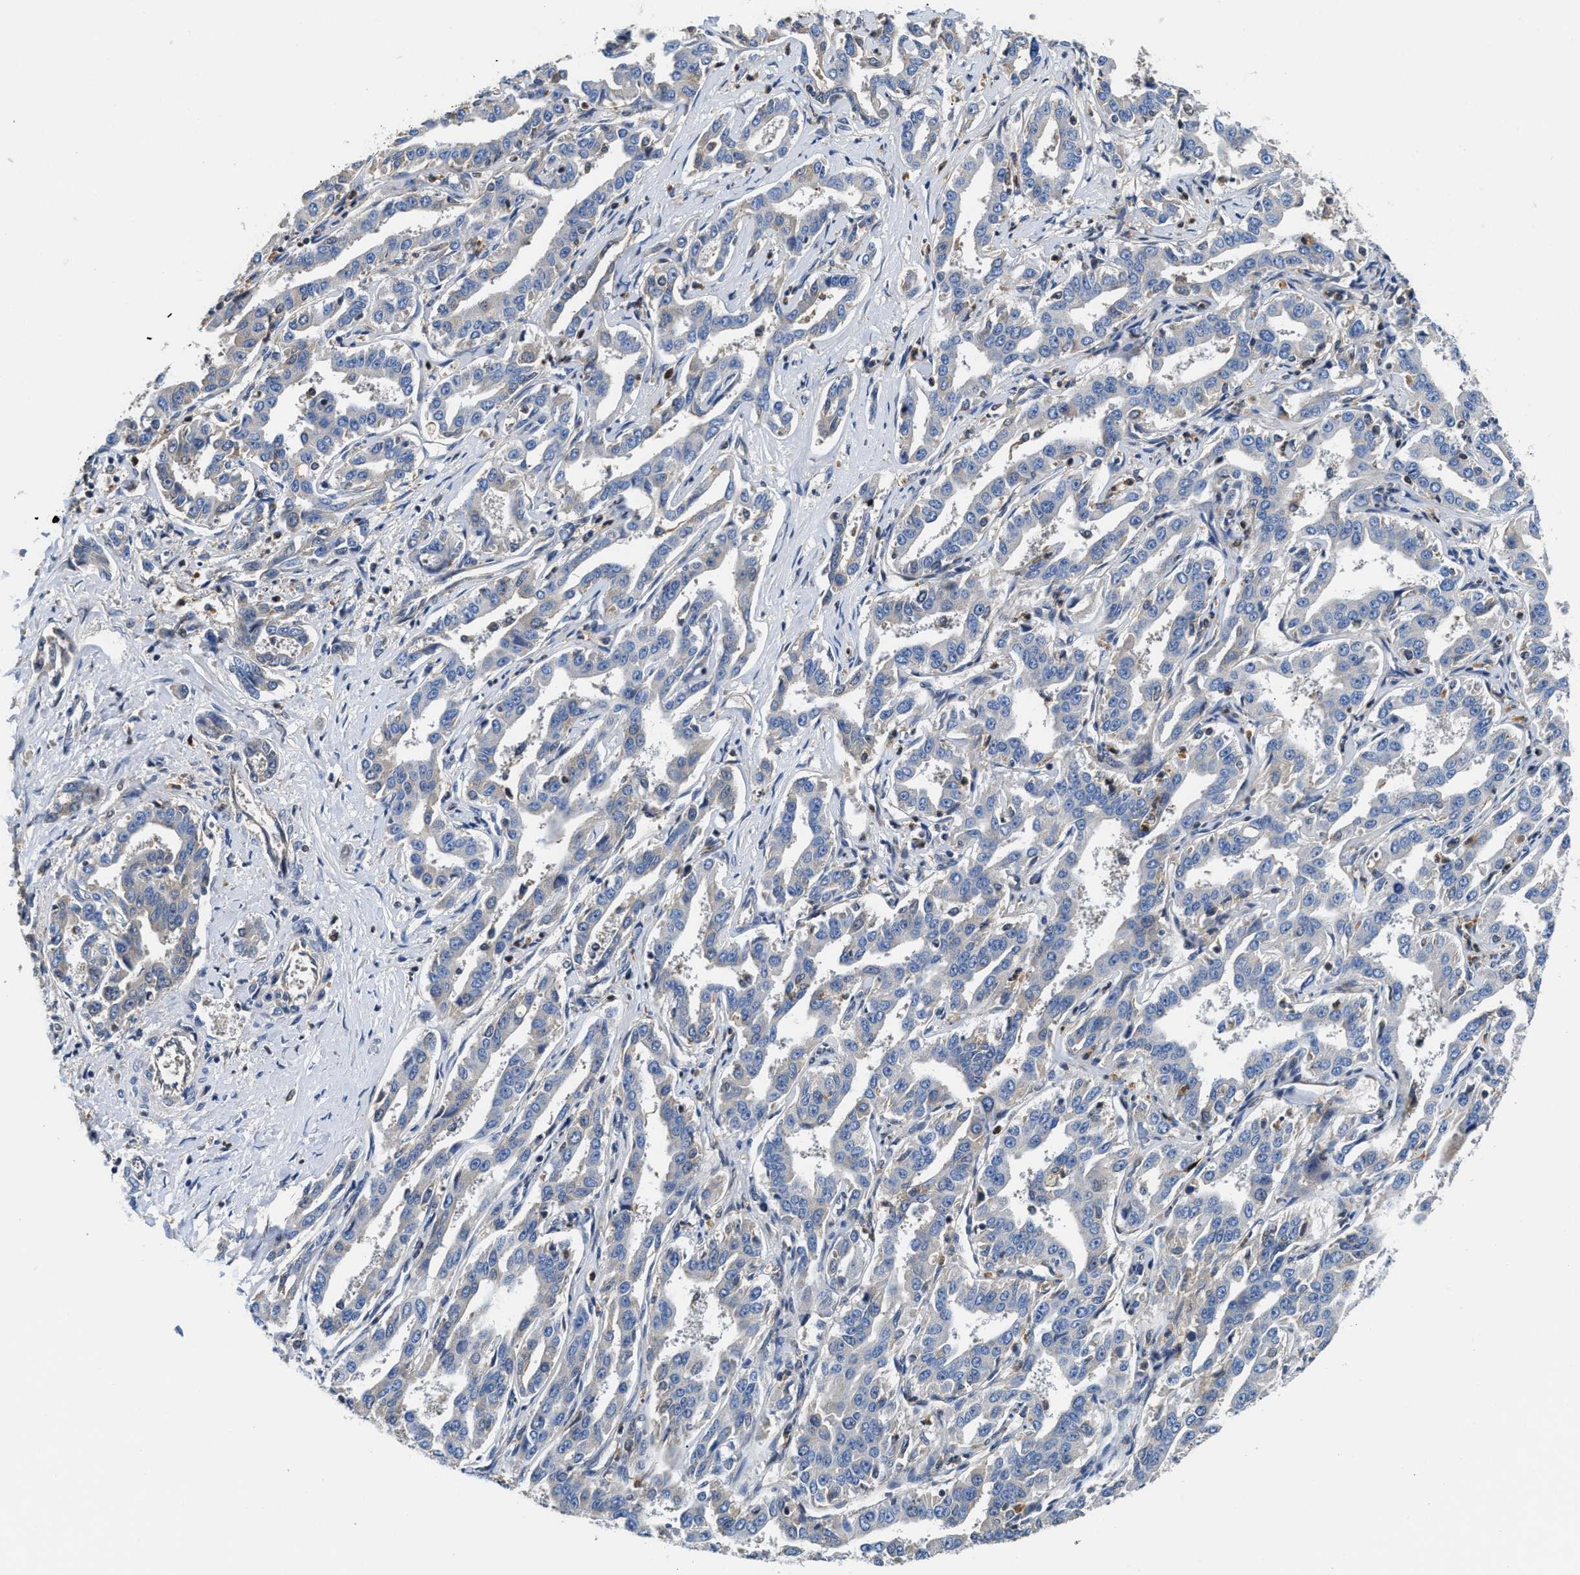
{"staining": {"intensity": "negative", "quantity": "none", "location": "none"}, "tissue": "liver cancer", "cell_type": "Tumor cells", "image_type": "cancer", "snomed": [{"axis": "morphology", "description": "Cholangiocarcinoma"}, {"axis": "topography", "description": "Liver"}], "caption": "This micrograph is of liver cholangiocarcinoma stained with immunohistochemistry to label a protein in brown with the nuclei are counter-stained blue. There is no staining in tumor cells.", "gene": "OSTF1", "patient": {"sex": "male", "age": 59}}